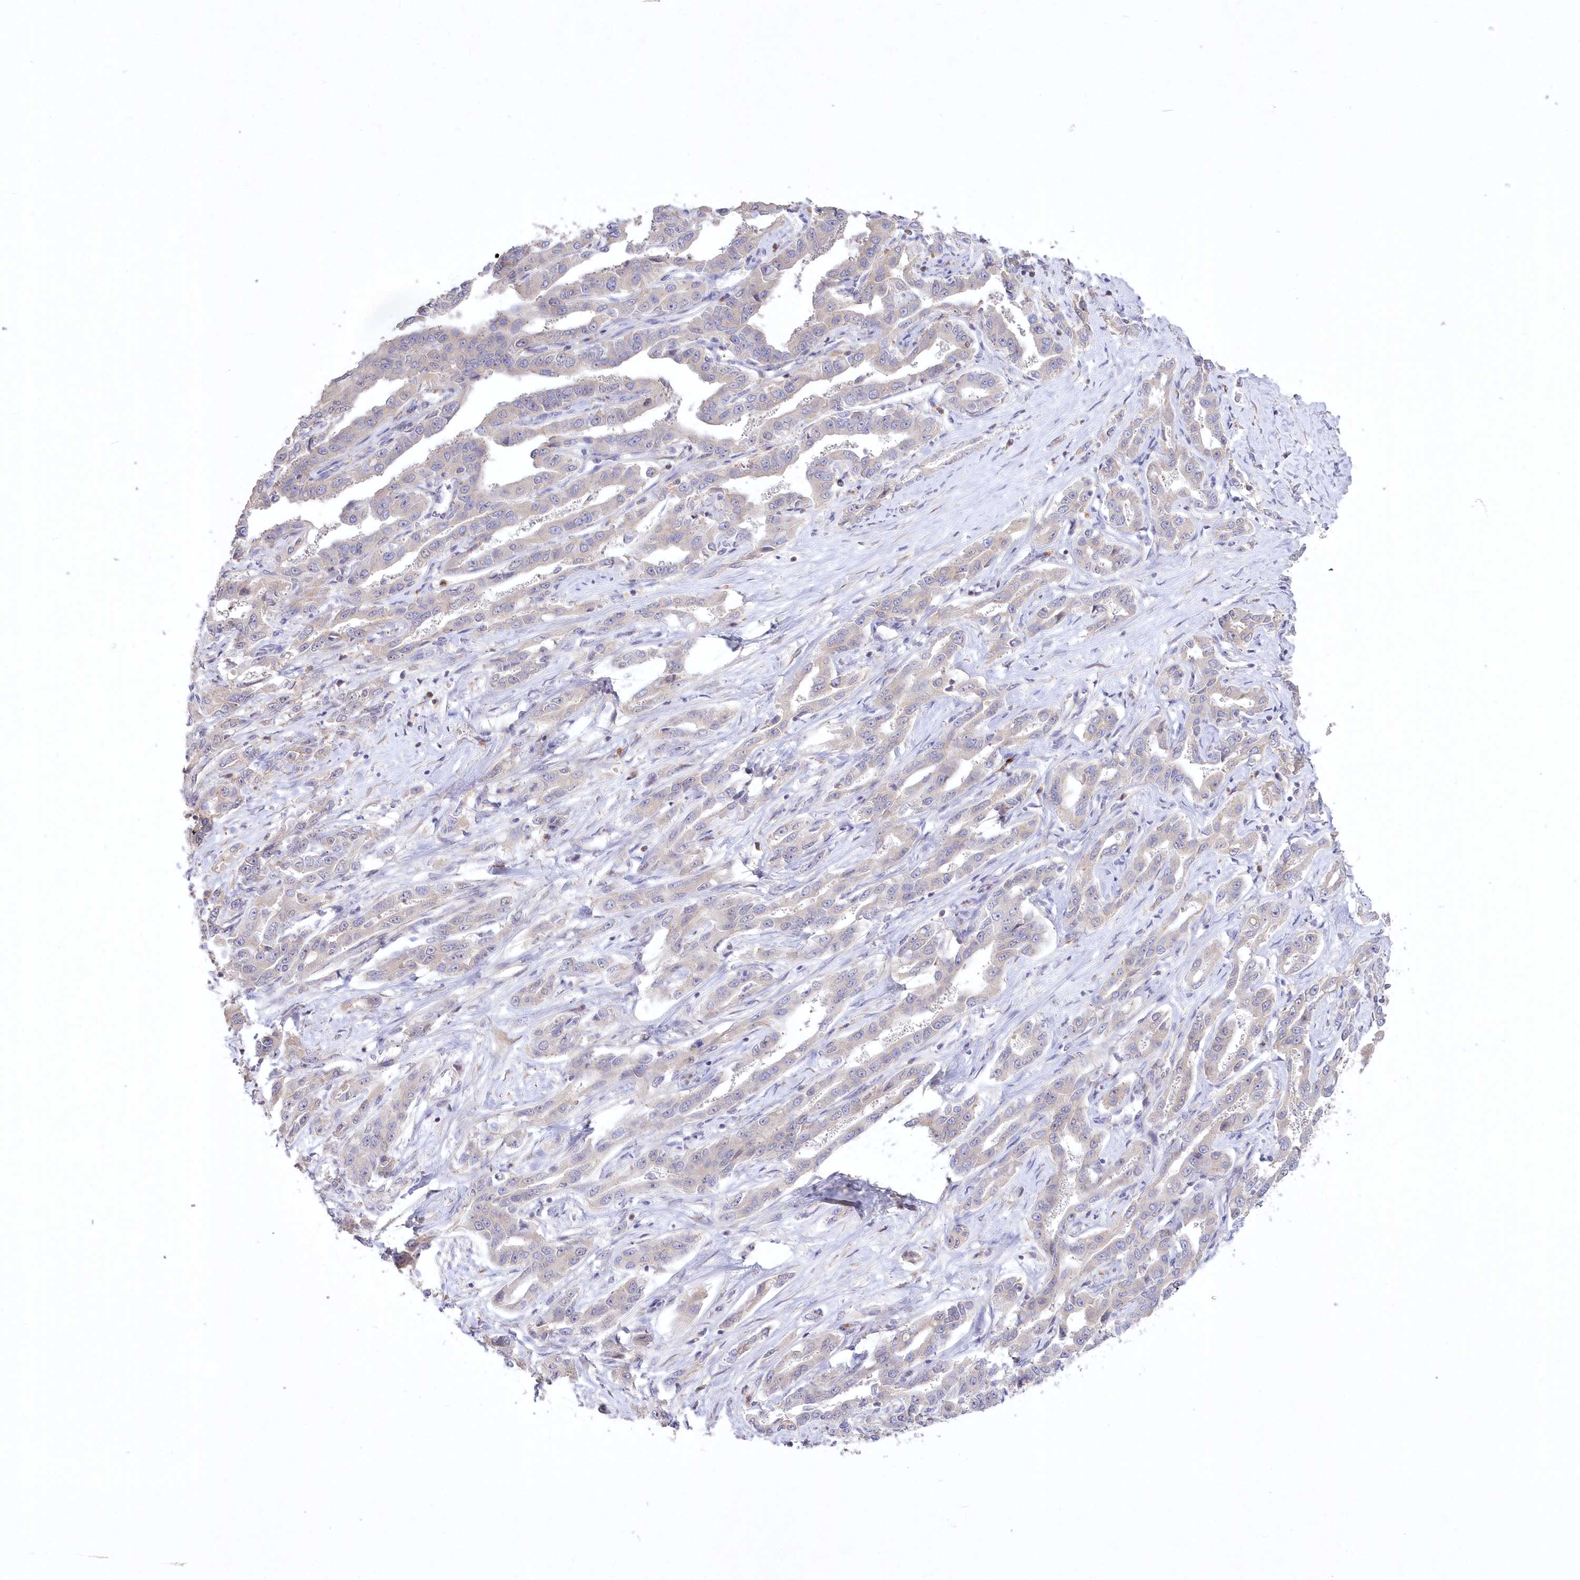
{"staining": {"intensity": "negative", "quantity": "none", "location": "none"}, "tissue": "liver cancer", "cell_type": "Tumor cells", "image_type": "cancer", "snomed": [{"axis": "morphology", "description": "Cholangiocarcinoma"}, {"axis": "topography", "description": "Liver"}], "caption": "Immunohistochemistry (IHC) histopathology image of liver cancer stained for a protein (brown), which shows no staining in tumor cells.", "gene": "WBP1L", "patient": {"sex": "male", "age": 59}}